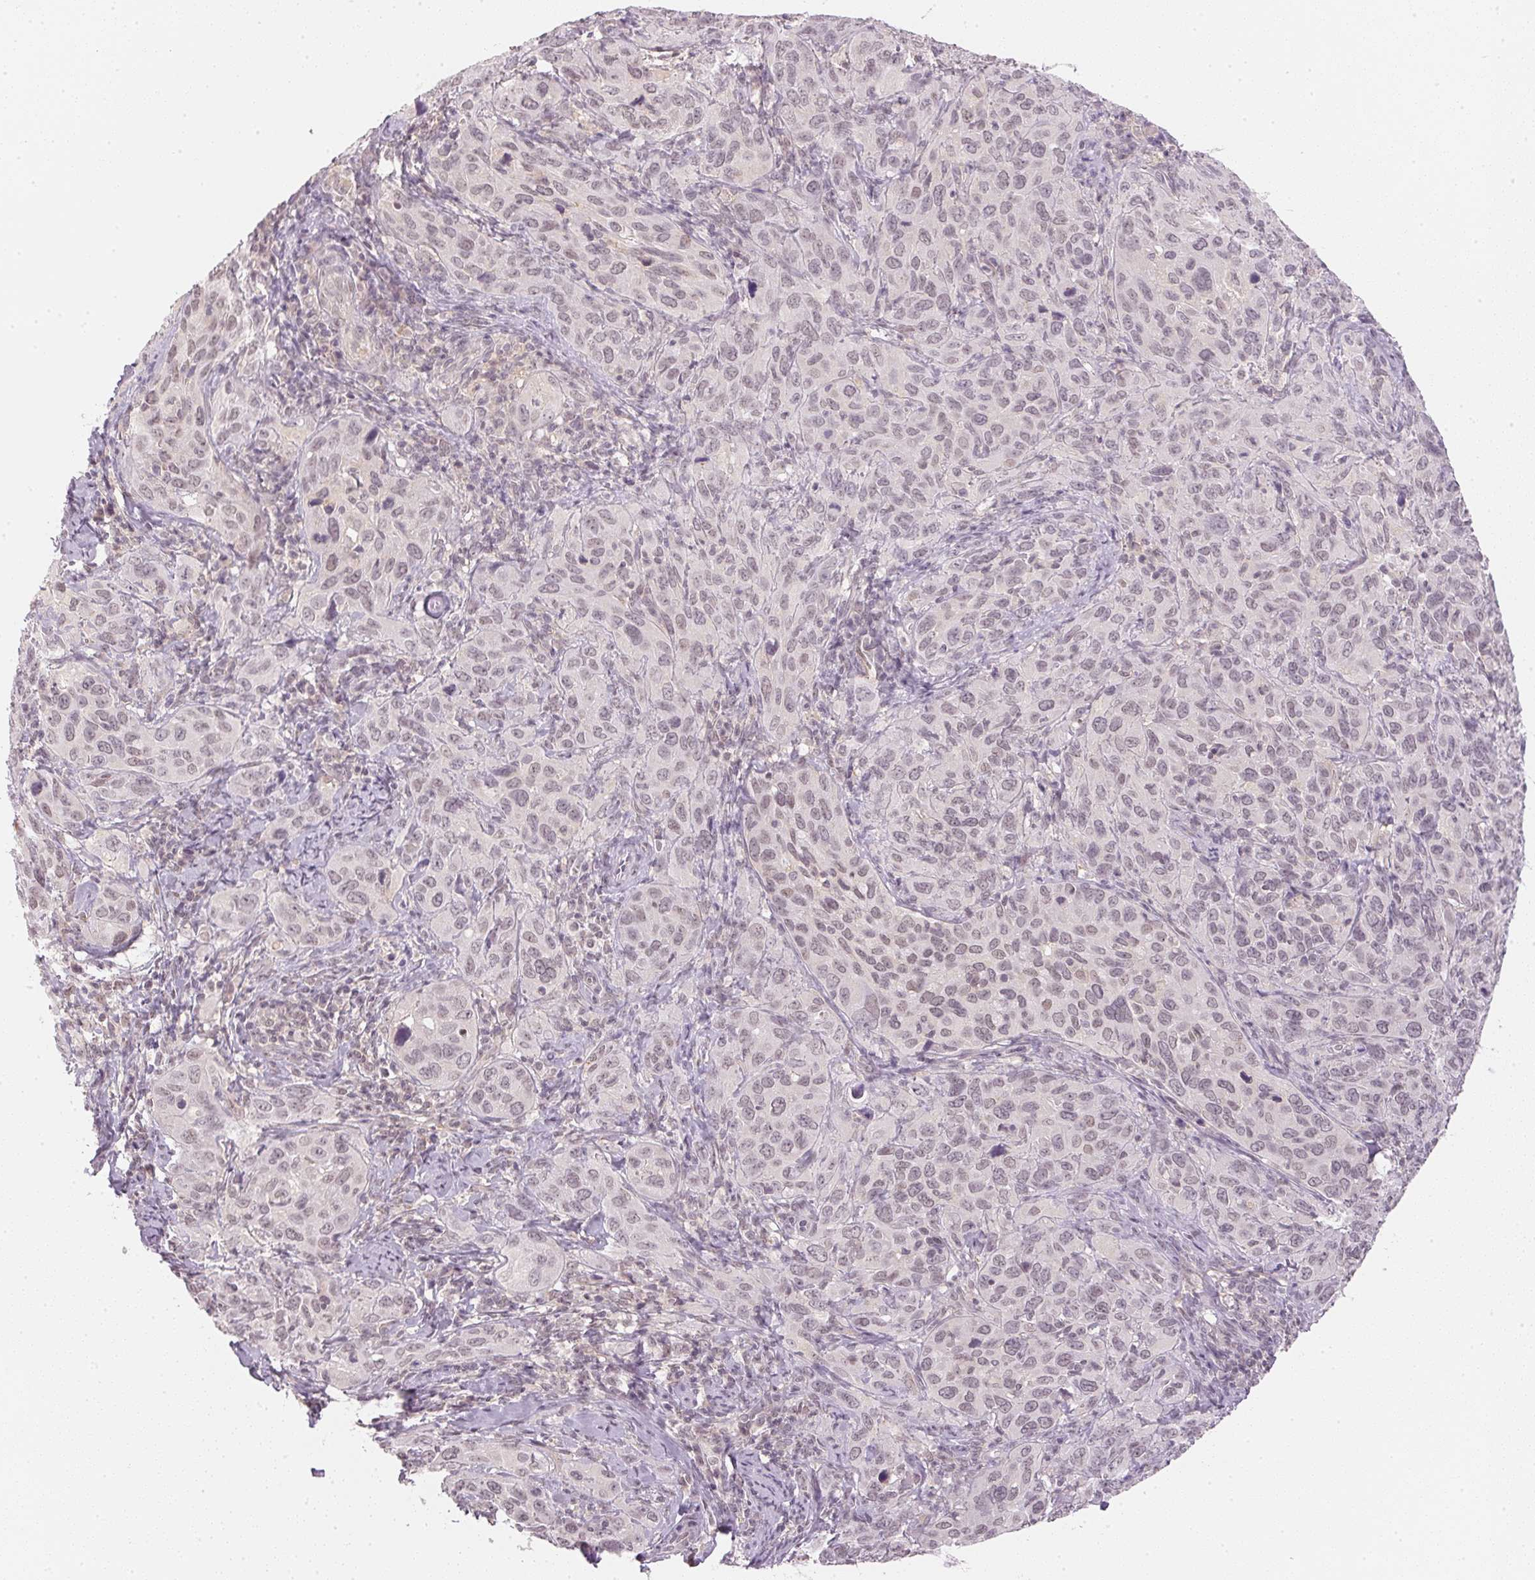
{"staining": {"intensity": "weak", "quantity": "<25%", "location": "nuclear"}, "tissue": "cervical cancer", "cell_type": "Tumor cells", "image_type": "cancer", "snomed": [{"axis": "morphology", "description": "Normal tissue, NOS"}, {"axis": "morphology", "description": "Squamous cell carcinoma, NOS"}, {"axis": "topography", "description": "Cervix"}], "caption": "This is an immunohistochemistry histopathology image of cervical cancer. There is no expression in tumor cells.", "gene": "KPRP", "patient": {"sex": "female", "age": 51}}